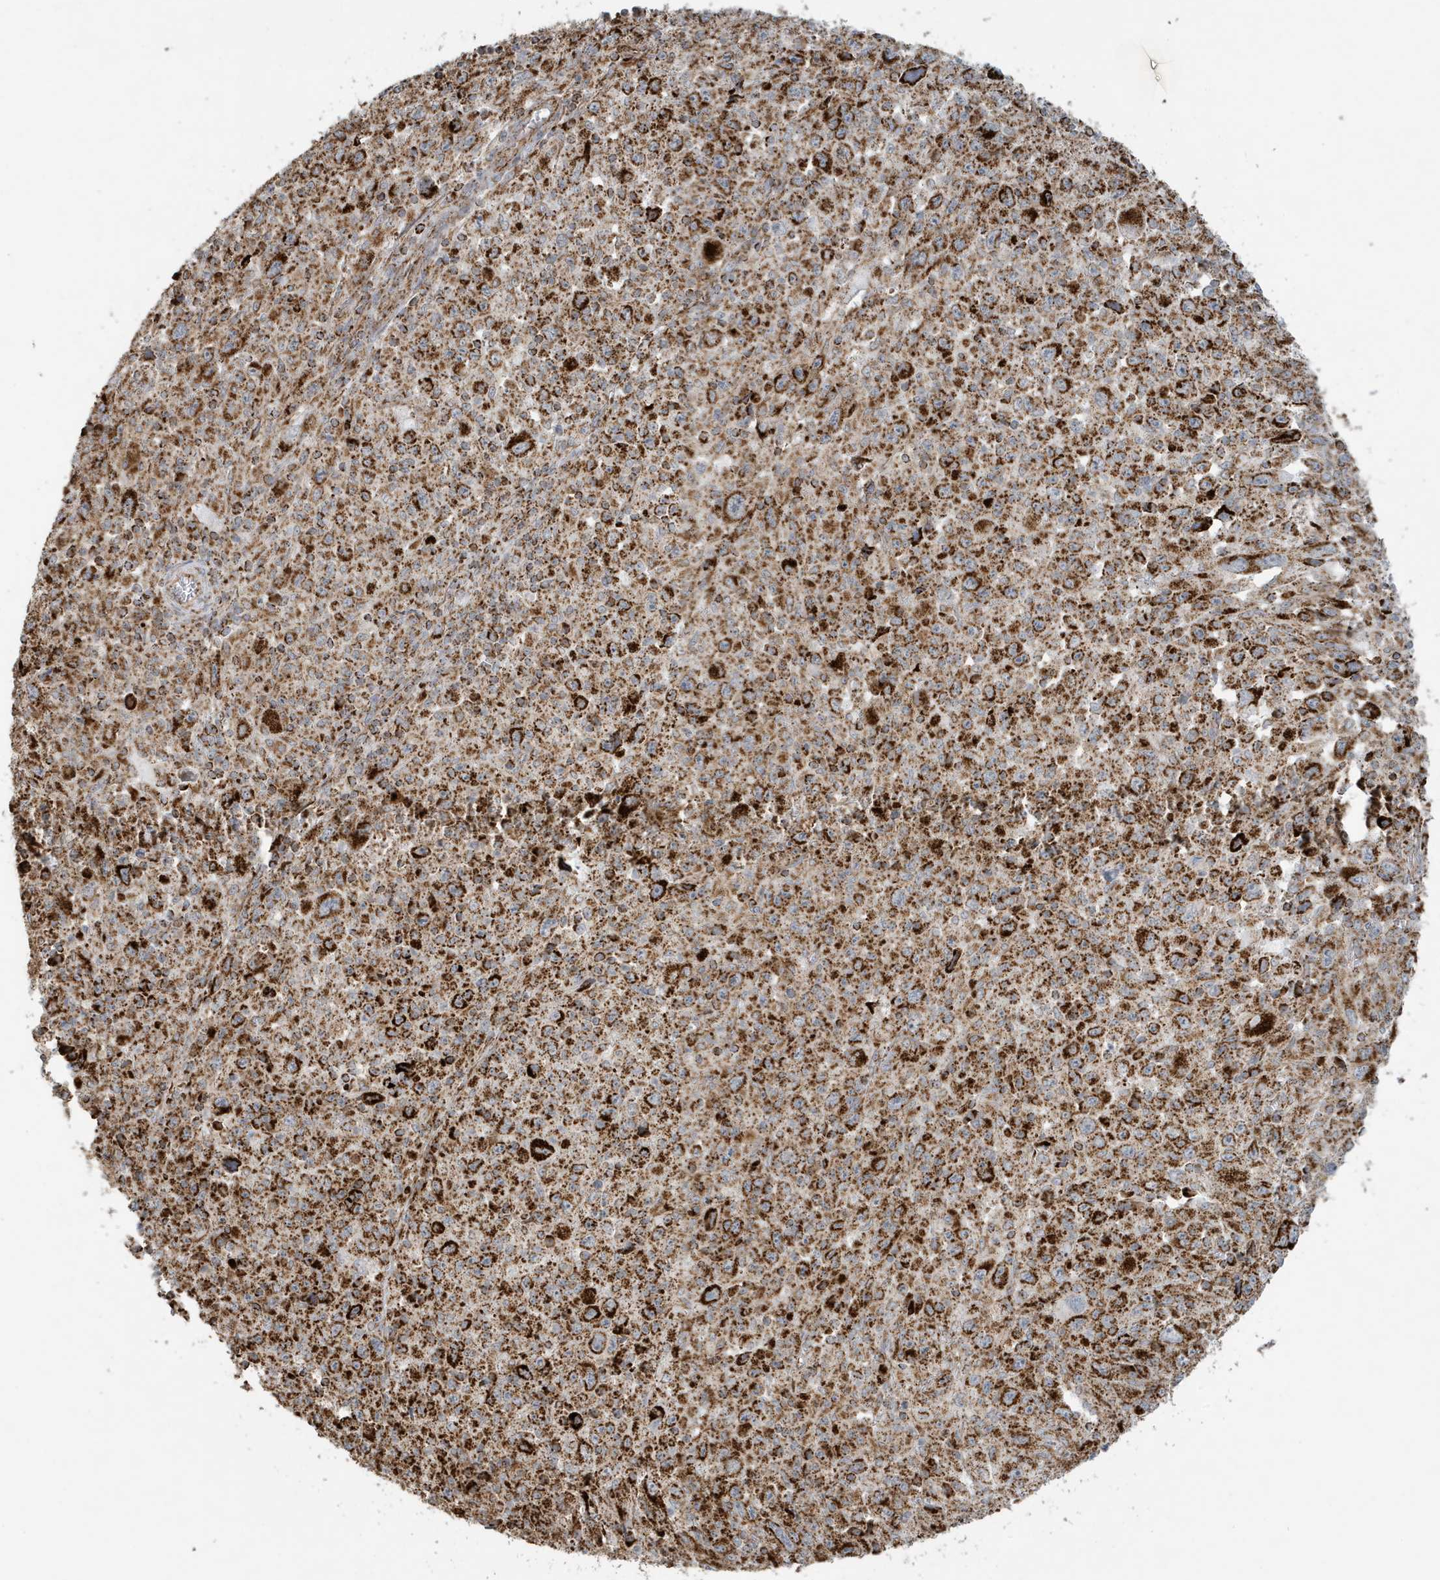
{"staining": {"intensity": "strong", "quantity": ">75%", "location": "cytoplasmic/membranous"}, "tissue": "melanoma", "cell_type": "Tumor cells", "image_type": "cancer", "snomed": [{"axis": "morphology", "description": "Malignant melanoma, Metastatic site"}, {"axis": "topography", "description": "Skin"}], "caption": "Human melanoma stained with a brown dye reveals strong cytoplasmic/membranous positive staining in approximately >75% of tumor cells.", "gene": "MAN1A1", "patient": {"sex": "female", "age": 56}}